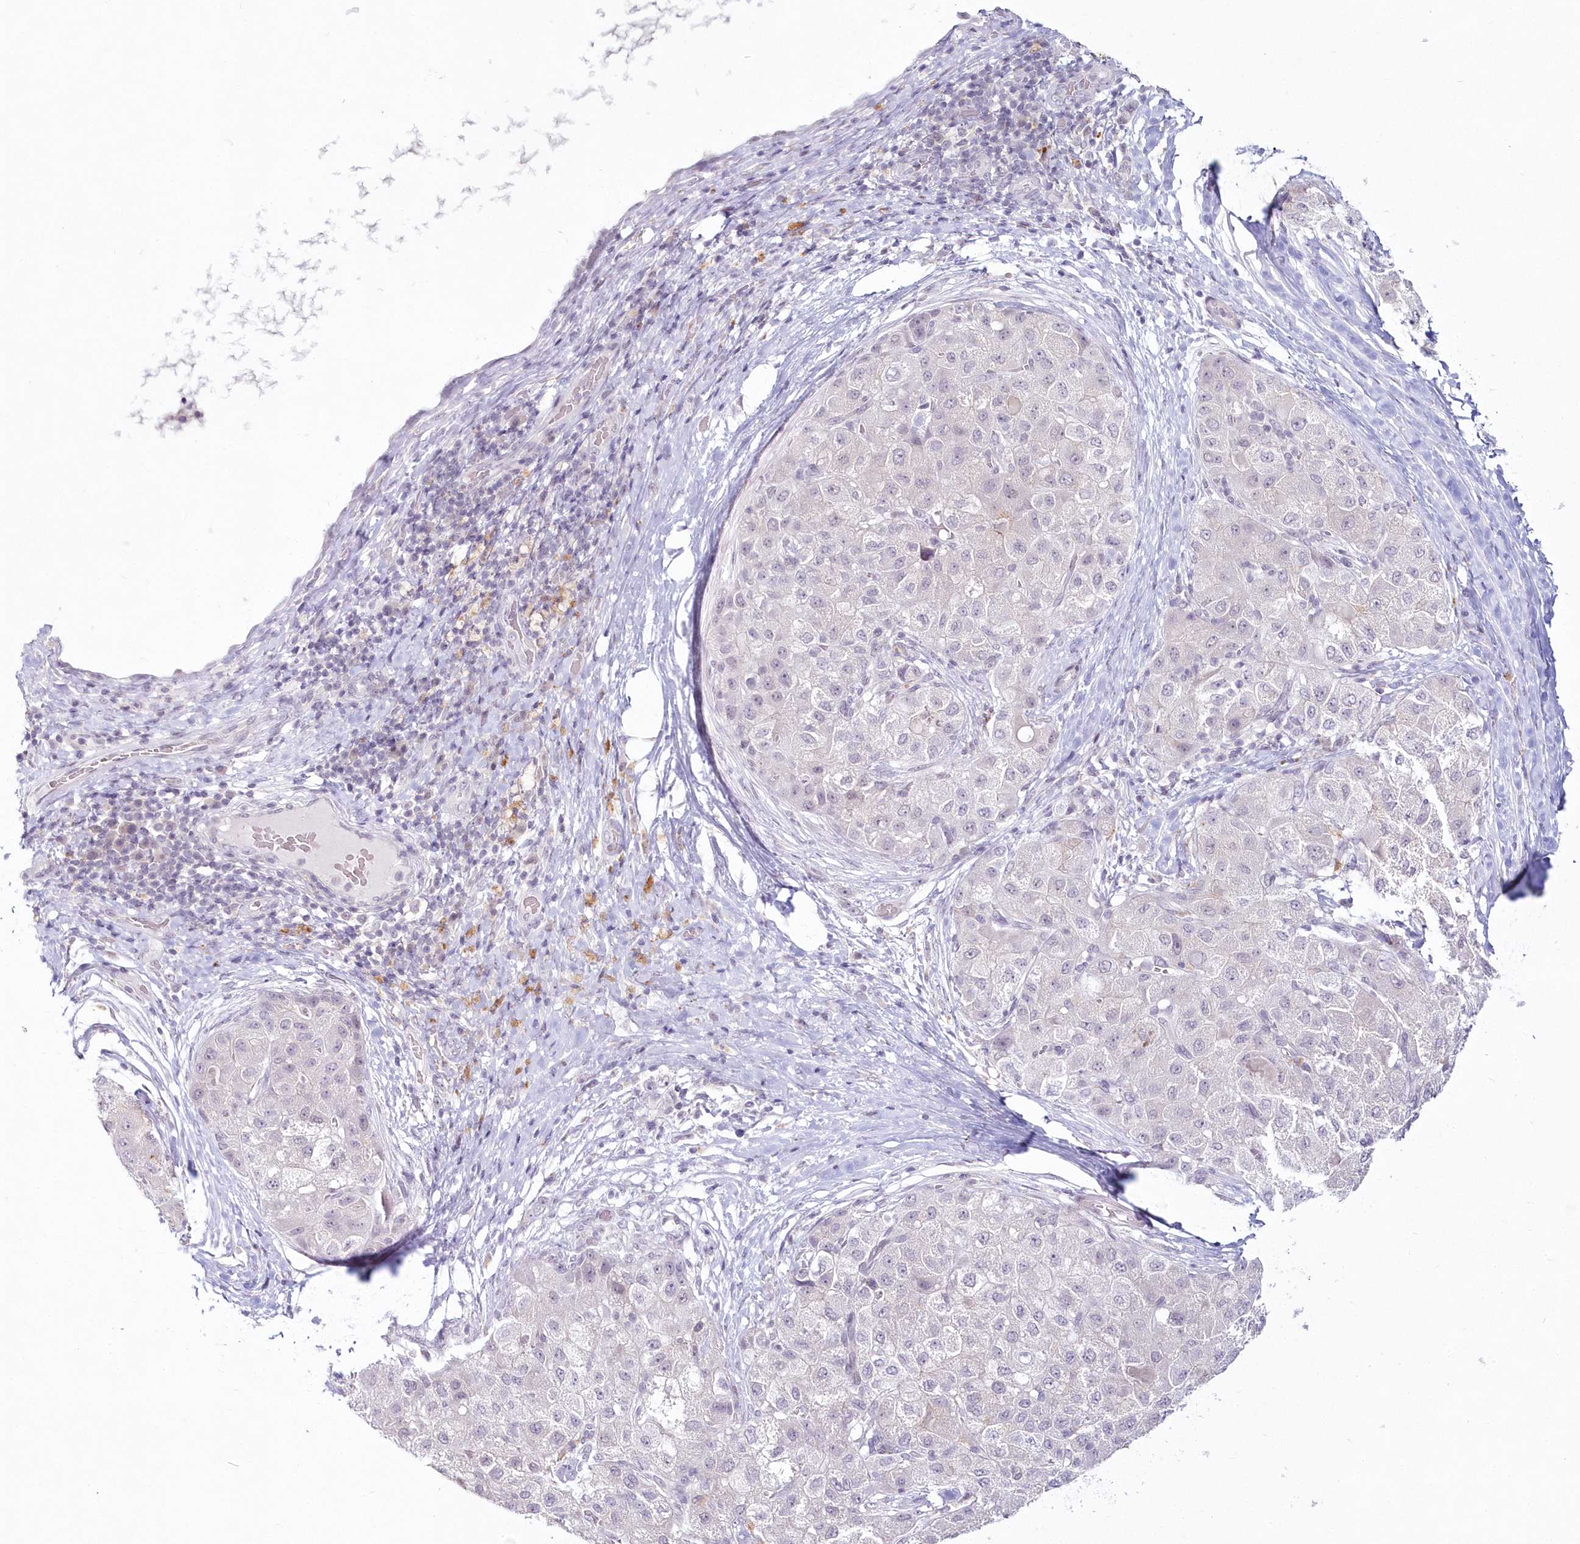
{"staining": {"intensity": "negative", "quantity": "none", "location": "none"}, "tissue": "liver cancer", "cell_type": "Tumor cells", "image_type": "cancer", "snomed": [{"axis": "morphology", "description": "Carcinoma, Hepatocellular, NOS"}, {"axis": "topography", "description": "Liver"}], "caption": "Immunohistochemical staining of human hepatocellular carcinoma (liver) demonstrates no significant staining in tumor cells.", "gene": "HYCC2", "patient": {"sex": "male", "age": 80}}